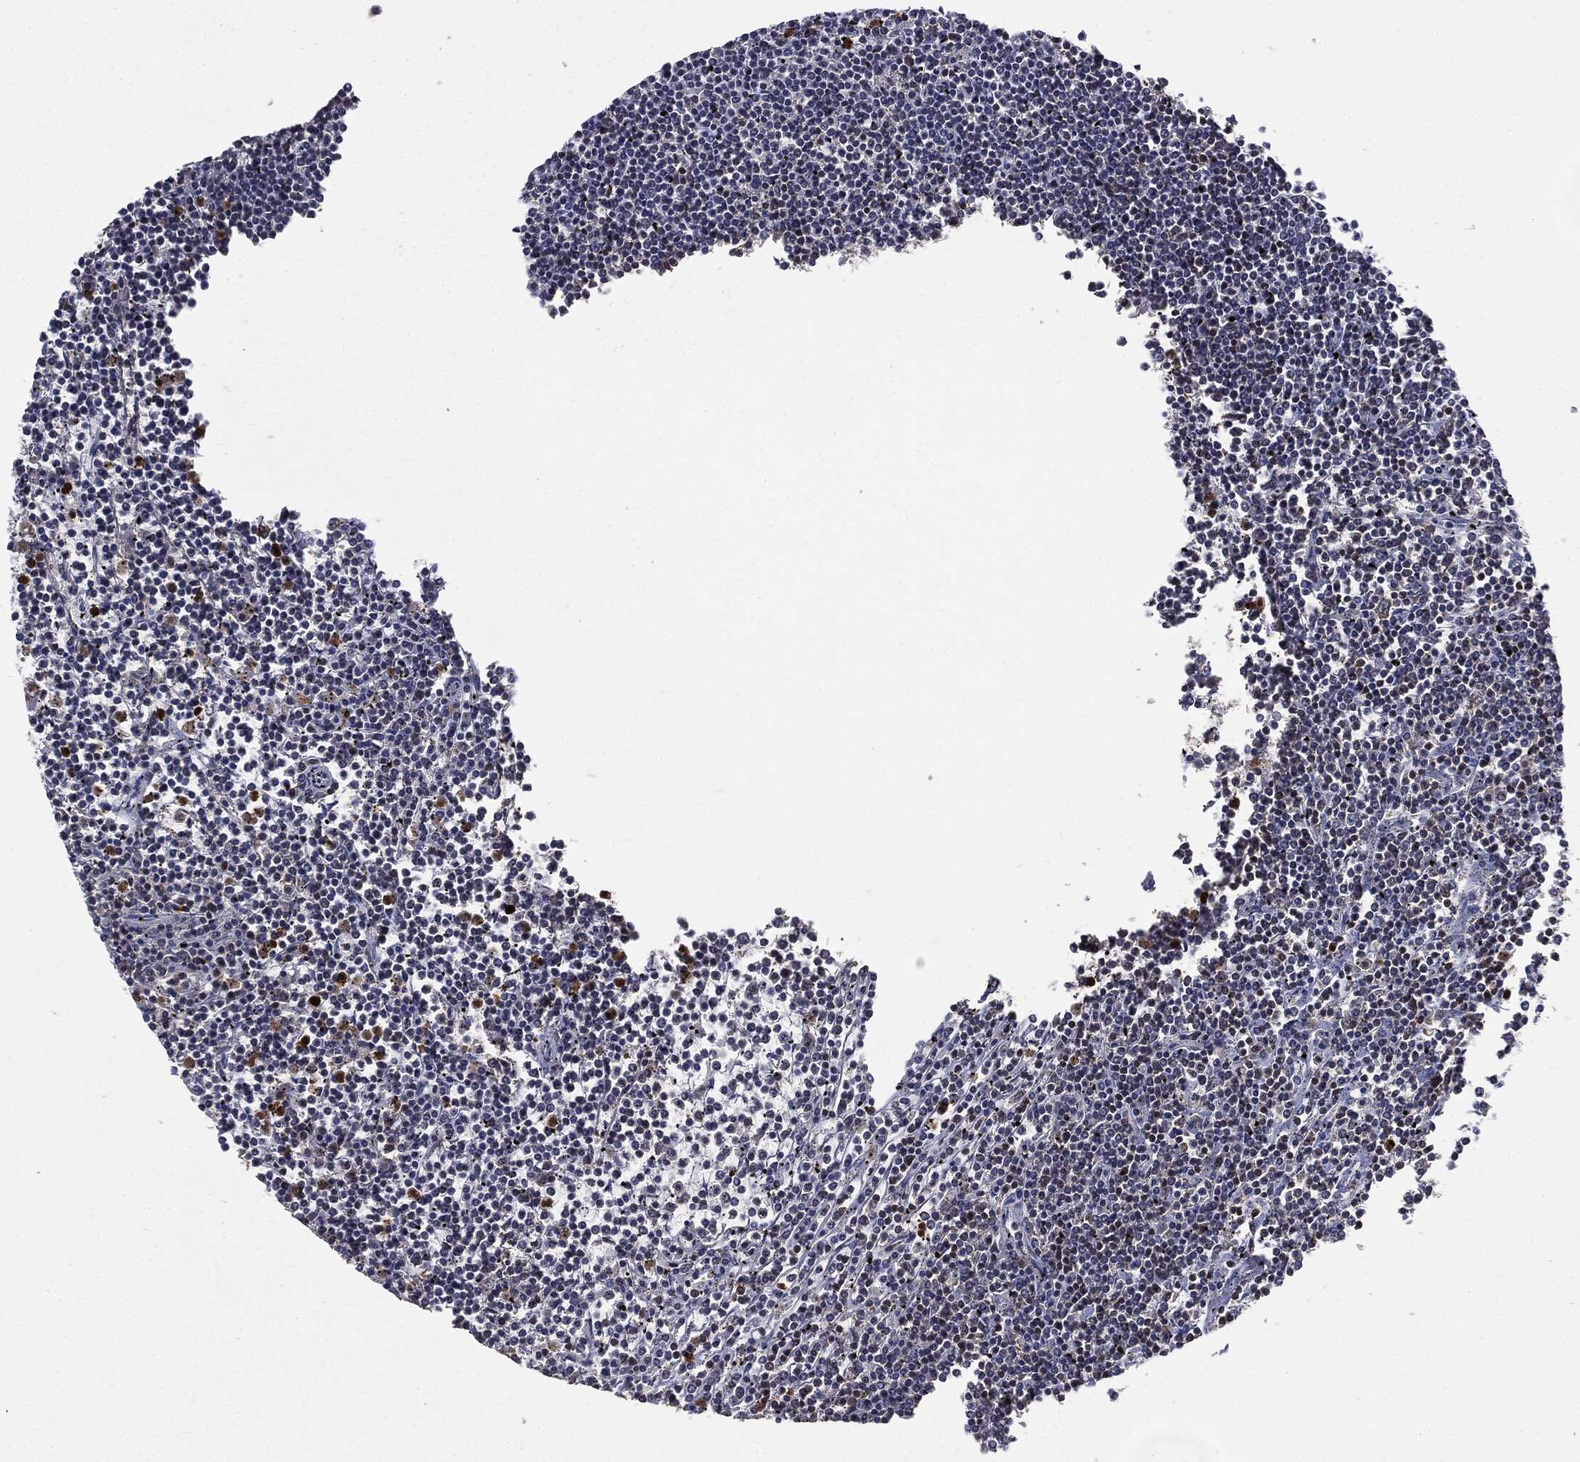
{"staining": {"intensity": "negative", "quantity": "none", "location": "none"}, "tissue": "lymphoma", "cell_type": "Tumor cells", "image_type": "cancer", "snomed": [{"axis": "morphology", "description": "Malignant lymphoma, non-Hodgkin's type, Low grade"}, {"axis": "topography", "description": "Spleen"}], "caption": "There is no significant expression in tumor cells of malignant lymphoma, non-Hodgkin's type (low-grade).", "gene": "GPI", "patient": {"sex": "female", "age": 19}}